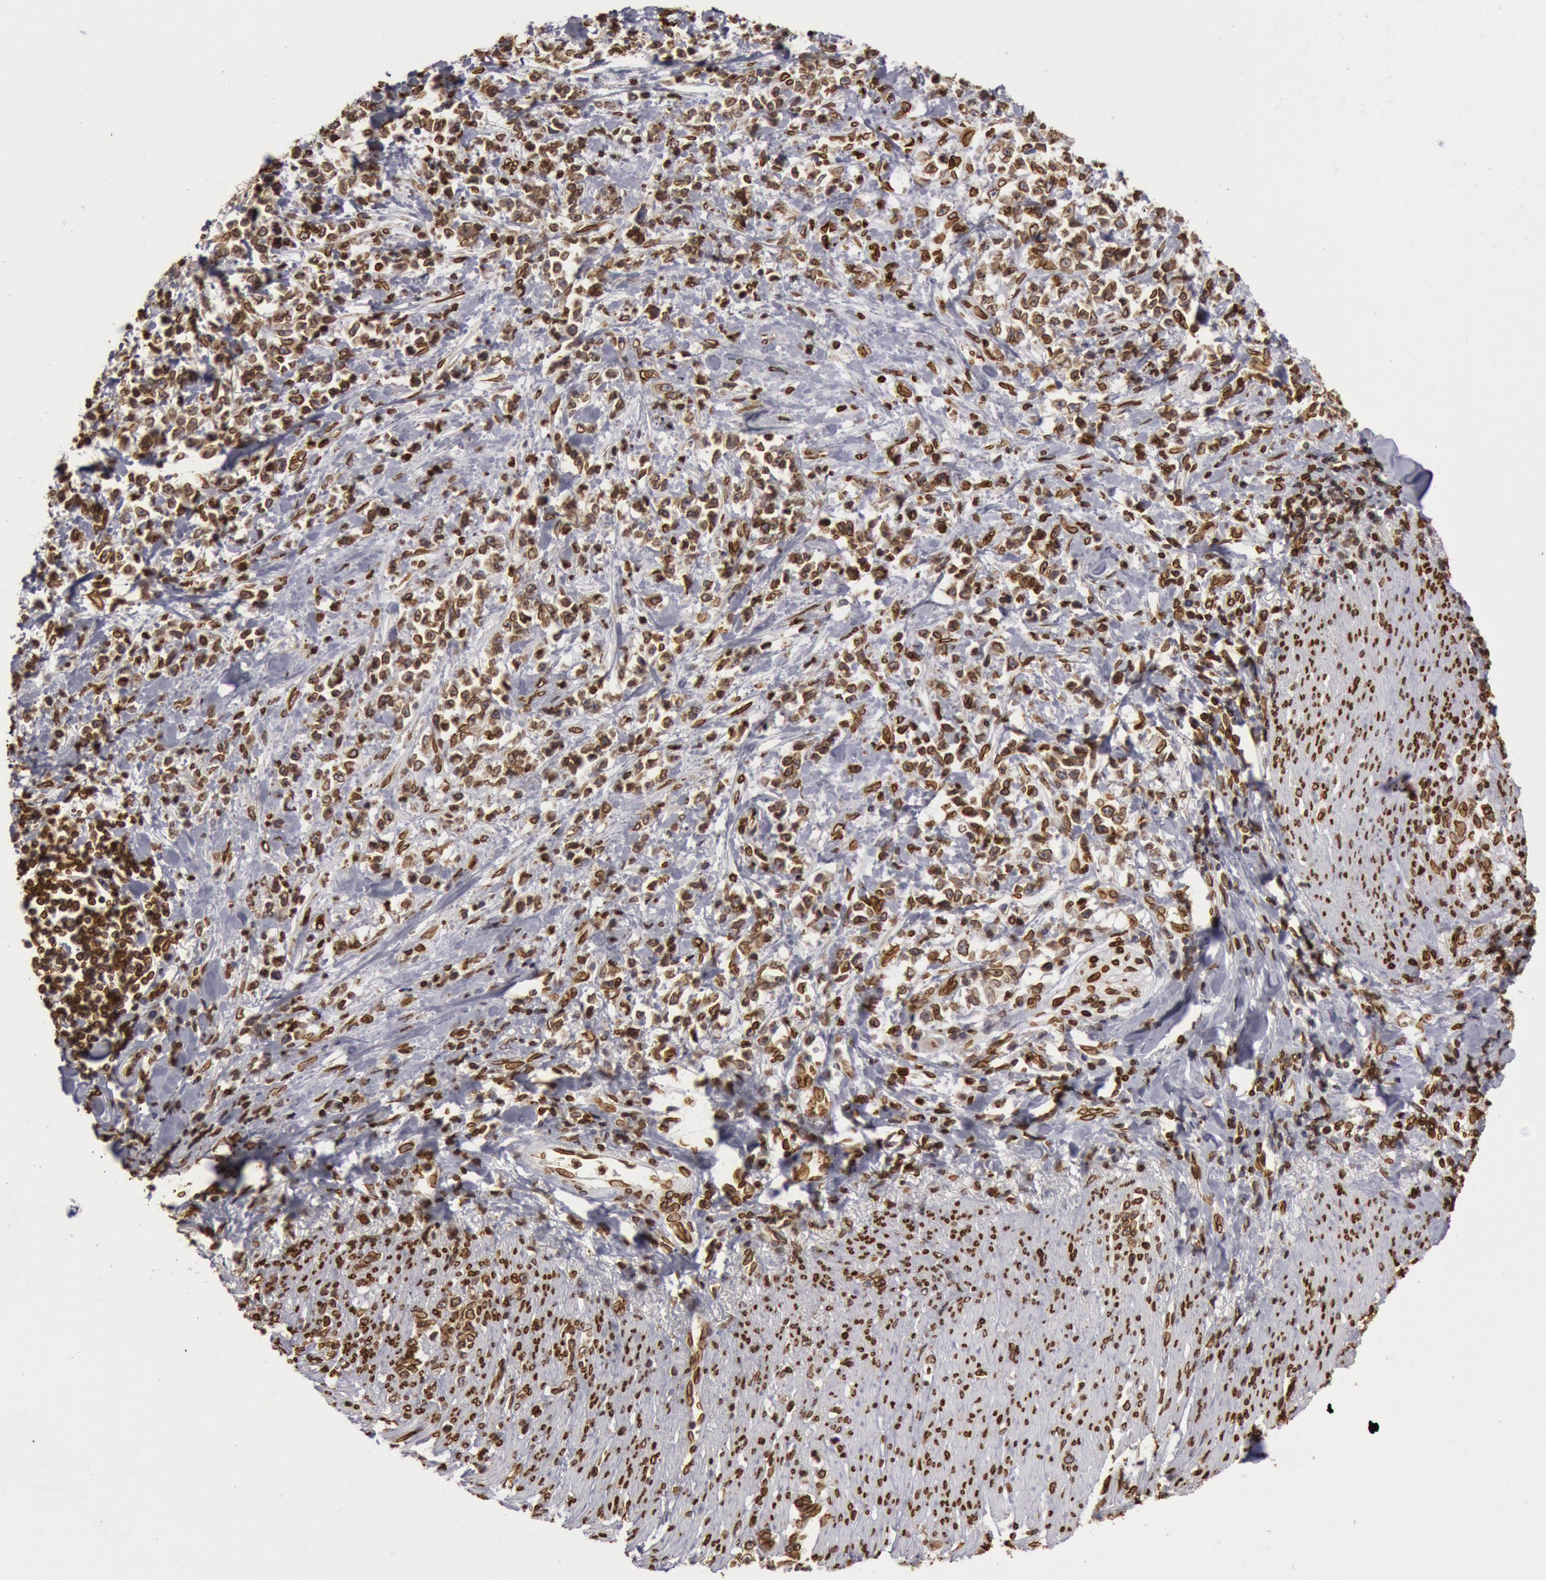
{"staining": {"intensity": "moderate", "quantity": ">75%", "location": "cytoplasmic/membranous,nuclear"}, "tissue": "stomach cancer", "cell_type": "Tumor cells", "image_type": "cancer", "snomed": [{"axis": "morphology", "description": "Adenocarcinoma, NOS"}, {"axis": "topography", "description": "Stomach, lower"}], "caption": "Immunohistochemistry of human stomach cancer (adenocarcinoma) demonstrates medium levels of moderate cytoplasmic/membranous and nuclear positivity in approximately >75% of tumor cells. The staining was performed using DAB, with brown indicating positive protein expression. Nuclei are stained blue with hematoxylin.", "gene": "SUN2", "patient": {"sex": "male", "age": 88}}